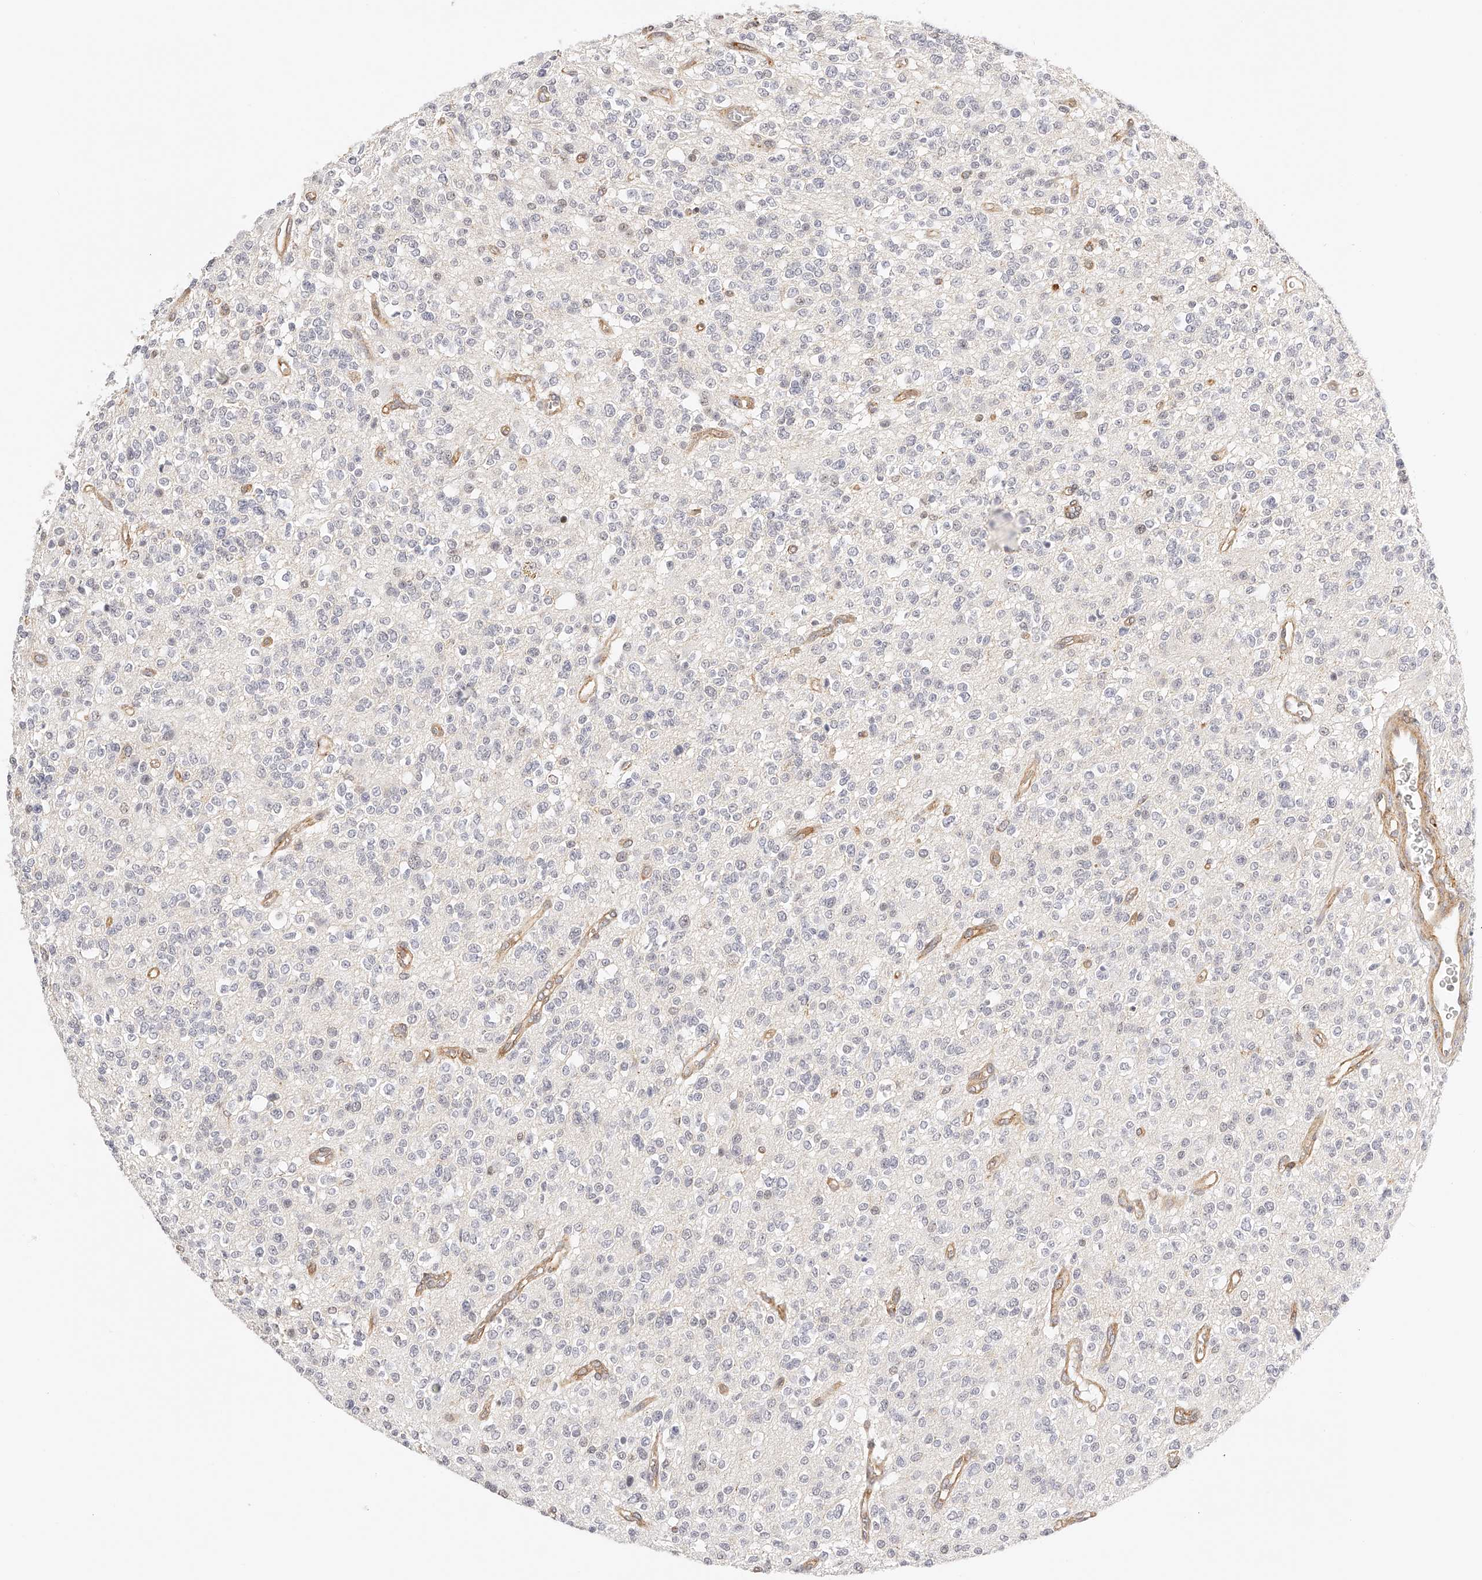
{"staining": {"intensity": "negative", "quantity": "none", "location": "none"}, "tissue": "glioma", "cell_type": "Tumor cells", "image_type": "cancer", "snomed": [{"axis": "morphology", "description": "Glioma, malignant, High grade"}, {"axis": "topography", "description": "Brain"}], "caption": "Immunohistochemistry (IHC) image of neoplastic tissue: human malignant glioma (high-grade) stained with DAB exhibits no significant protein expression in tumor cells. The staining was performed using DAB to visualize the protein expression in brown, while the nuclei were stained in blue with hematoxylin (Magnification: 20x).", "gene": "SYNC", "patient": {"sex": "male", "age": 34}}